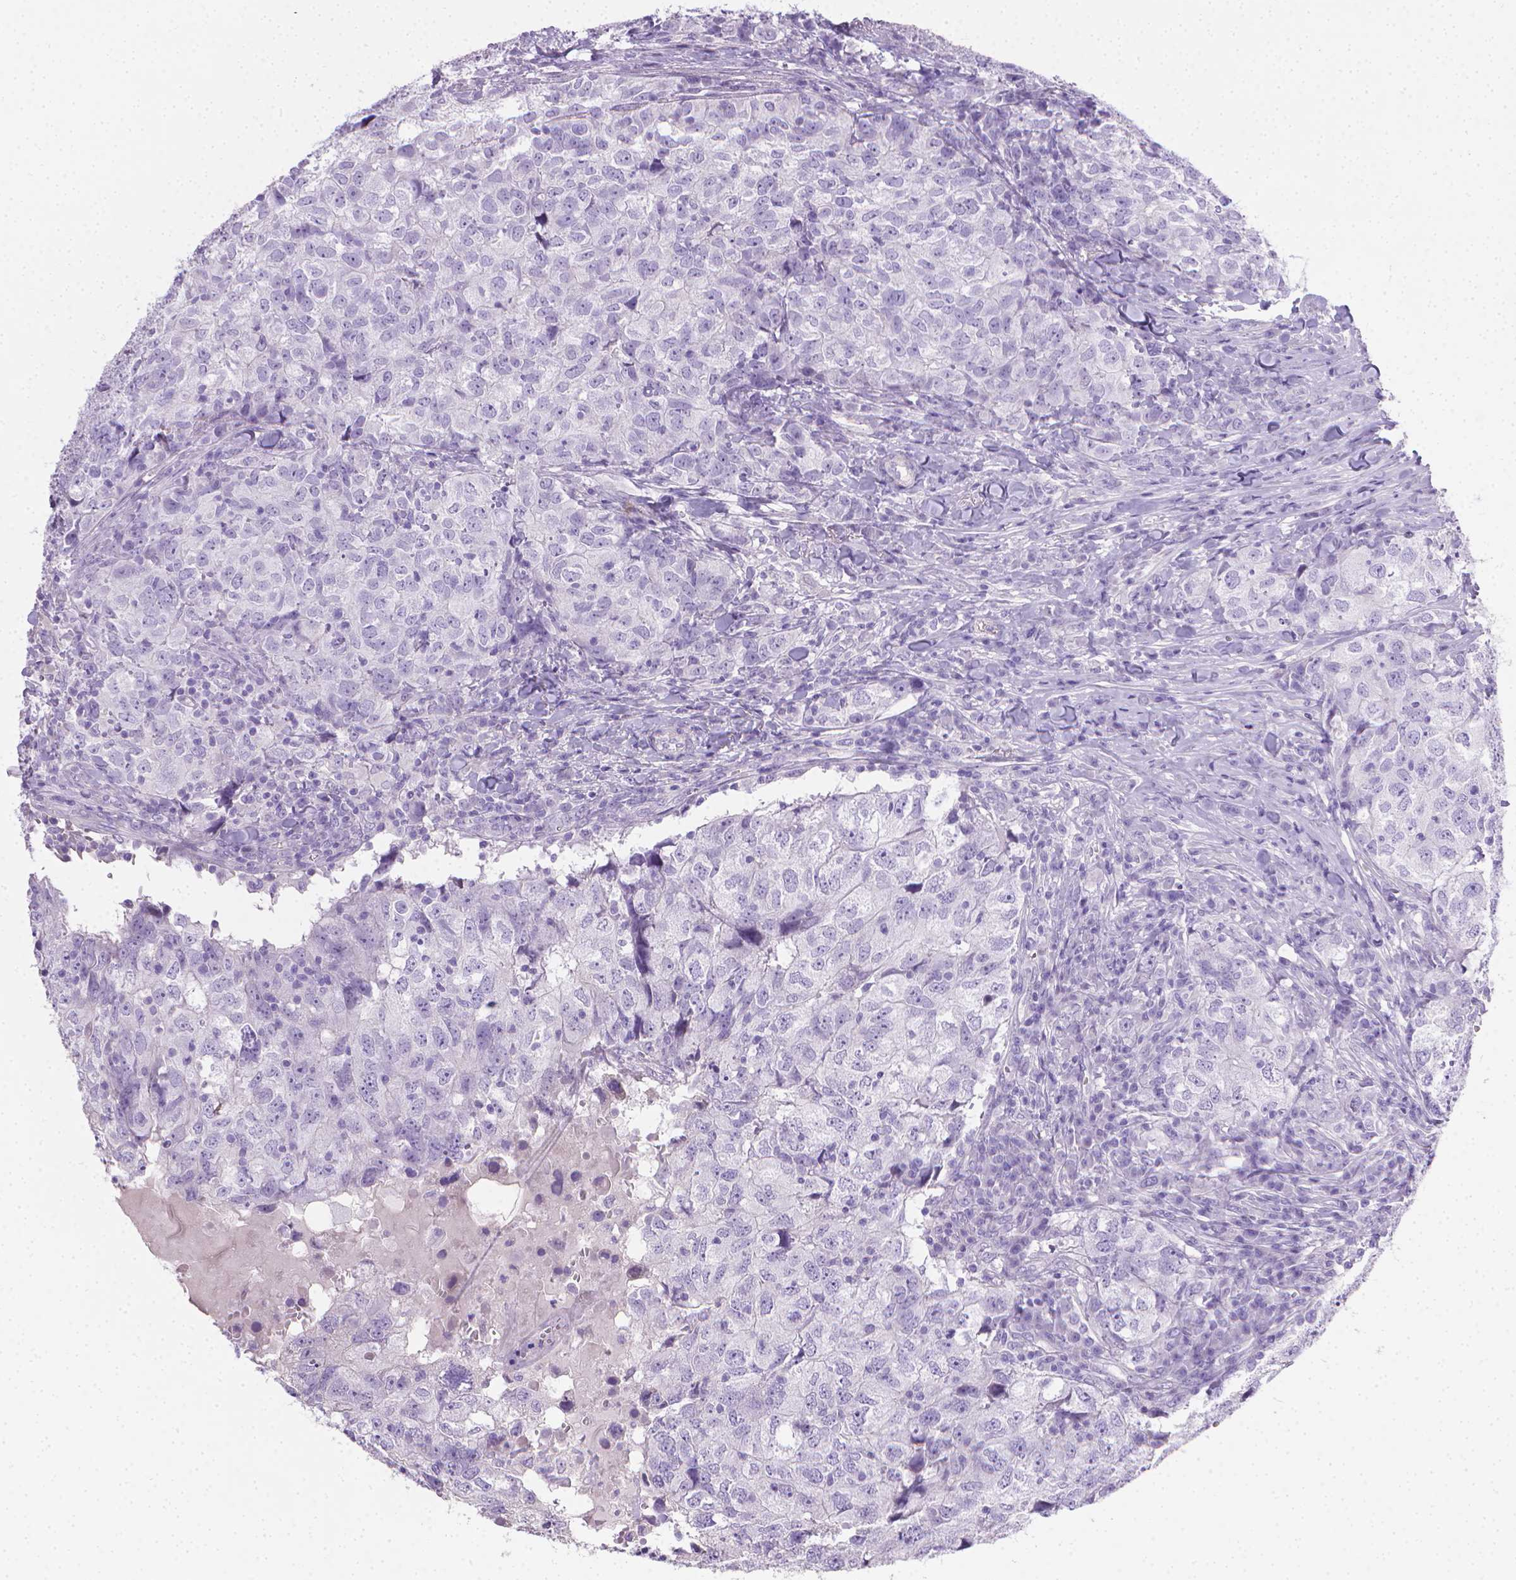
{"staining": {"intensity": "negative", "quantity": "none", "location": "none"}, "tissue": "breast cancer", "cell_type": "Tumor cells", "image_type": "cancer", "snomed": [{"axis": "morphology", "description": "Duct carcinoma"}, {"axis": "topography", "description": "Breast"}], "caption": "IHC photomicrograph of neoplastic tissue: human invasive ductal carcinoma (breast) stained with DAB demonstrates no significant protein positivity in tumor cells.", "gene": "PNMA2", "patient": {"sex": "female", "age": 30}}